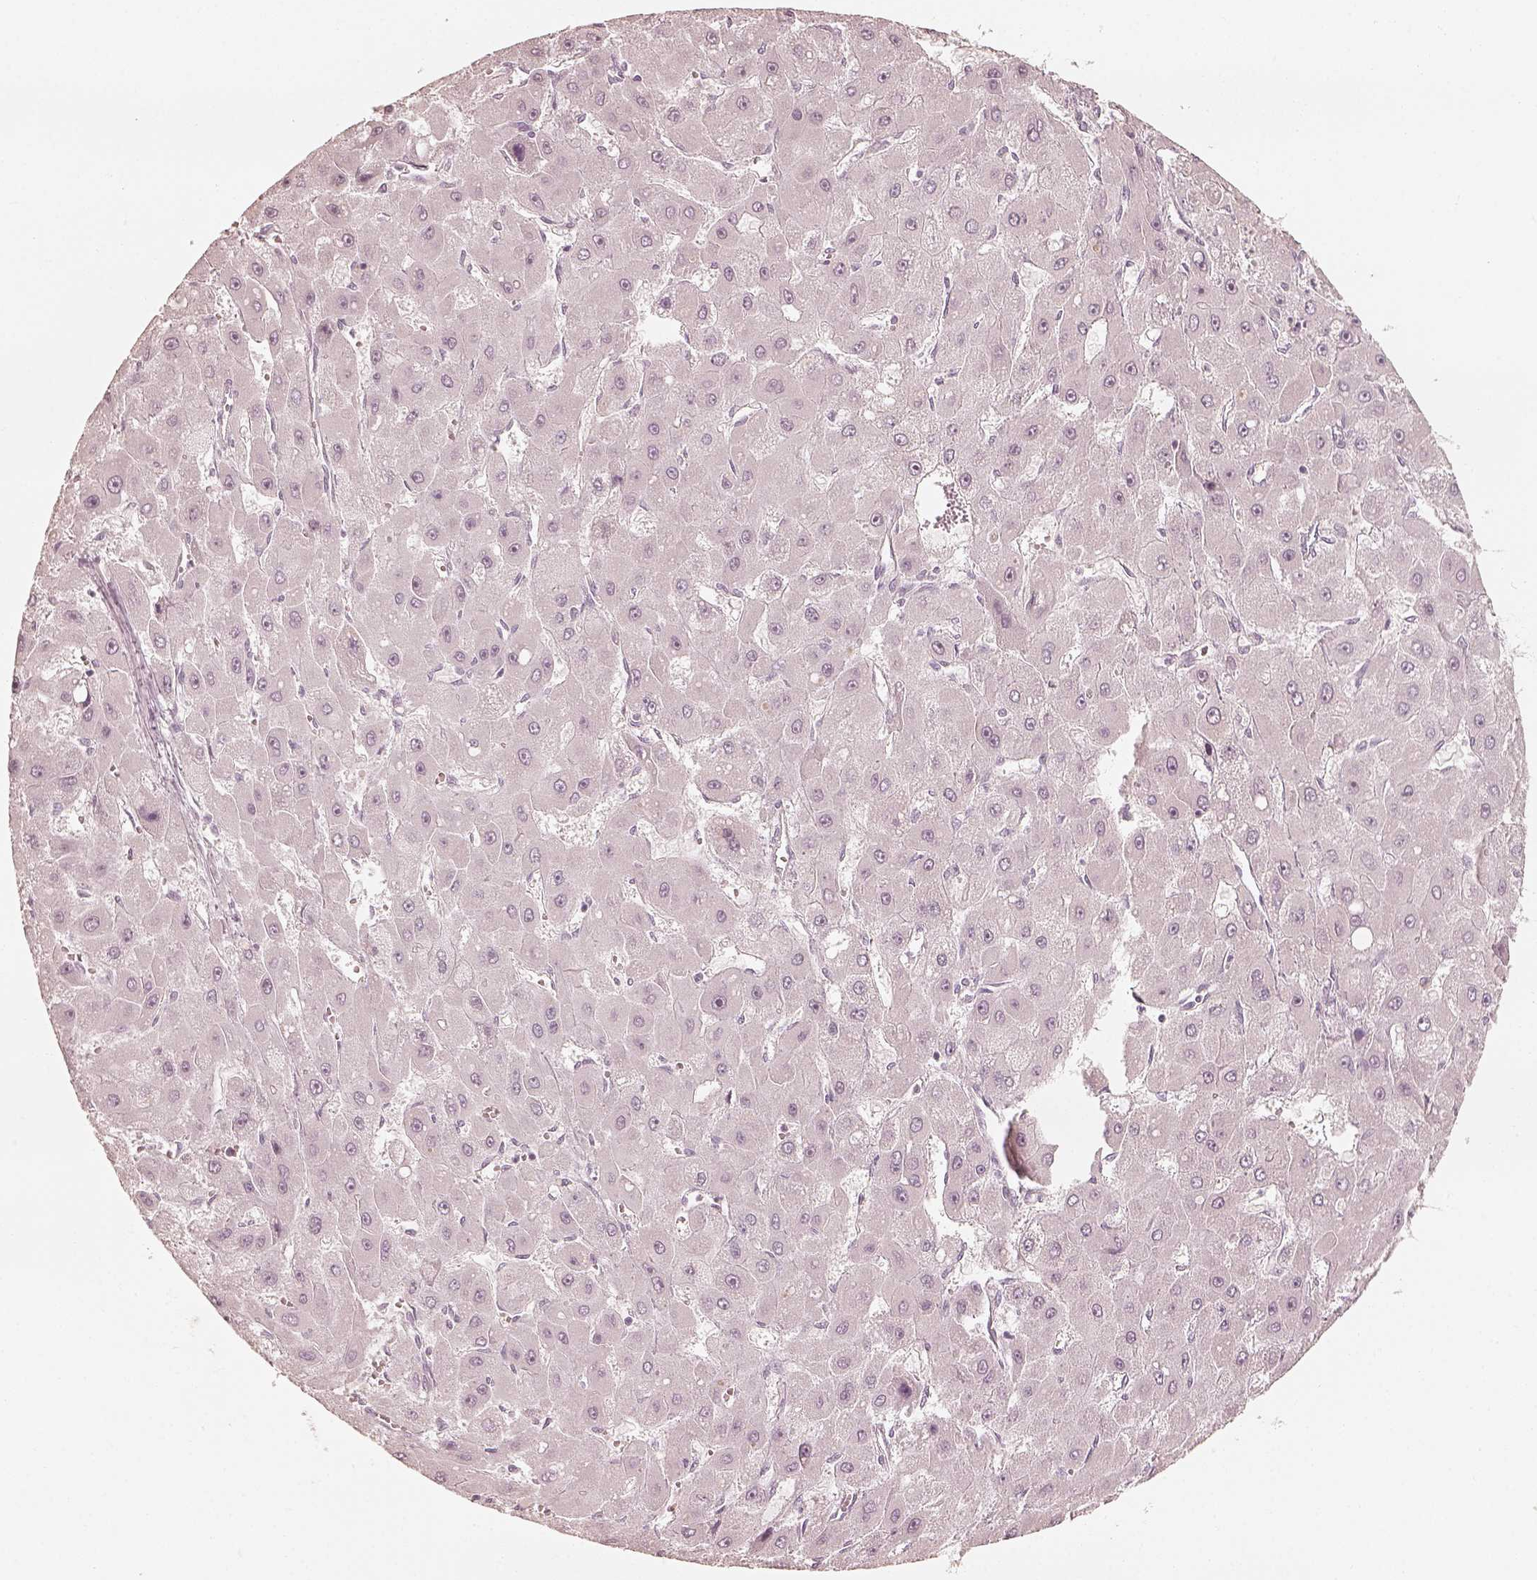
{"staining": {"intensity": "negative", "quantity": "none", "location": "none"}, "tissue": "liver cancer", "cell_type": "Tumor cells", "image_type": "cancer", "snomed": [{"axis": "morphology", "description": "Carcinoma, Hepatocellular, NOS"}, {"axis": "topography", "description": "Liver"}], "caption": "DAB (3,3'-diaminobenzidine) immunohistochemical staining of liver cancer (hepatocellular carcinoma) displays no significant expression in tumor cells.", "gene": "FMNL2", "patient": {"sex": "female", "age": 25}}